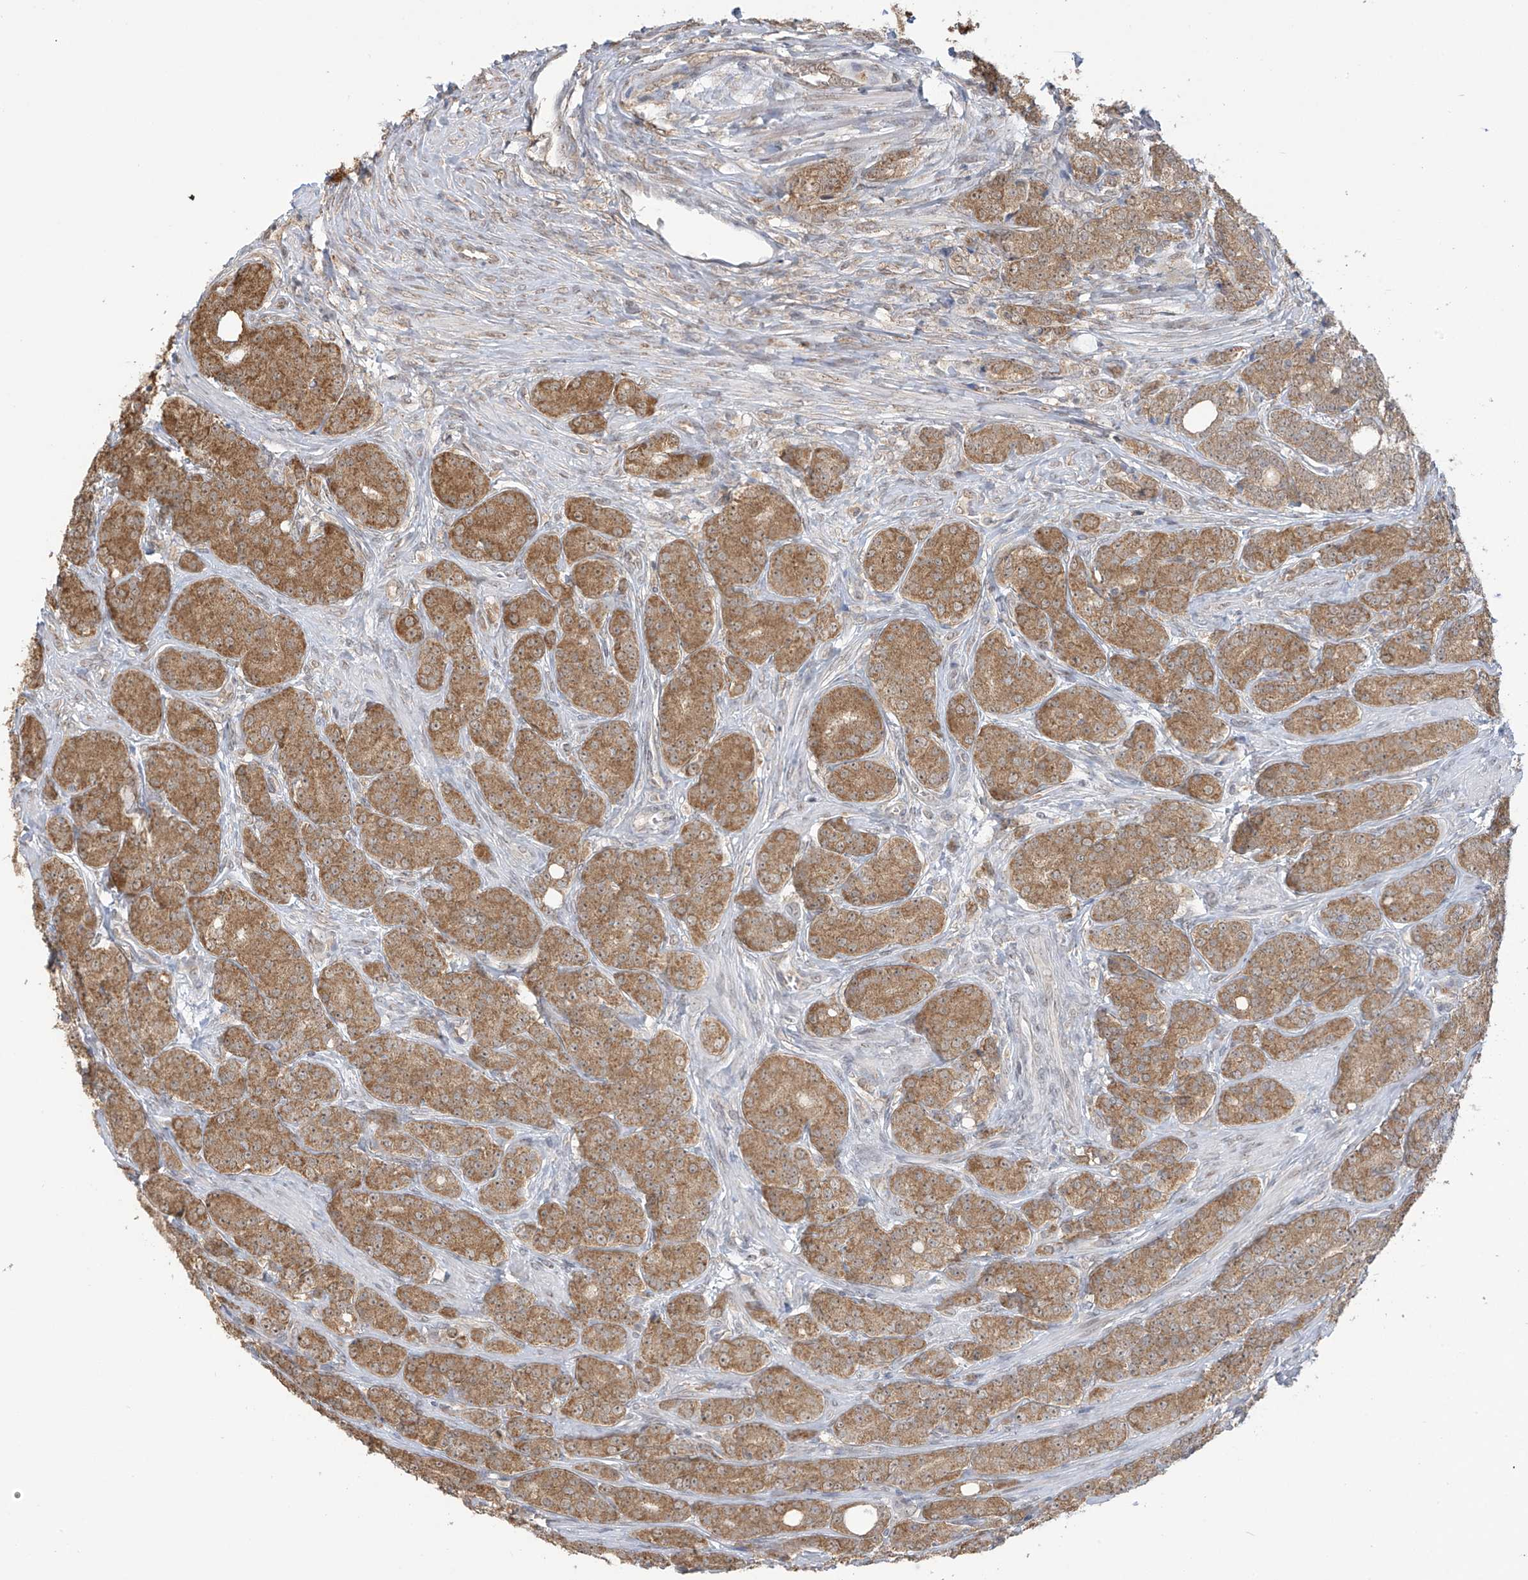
{"staining": {"intensity": "moderate", "quantity": ">75%", "location": "cytoplasmic/membranous,nuclear"}, "tissue": "prostate cancer", "cell_type": "Tumor cells", "image_type": "cancer", "snomed": [{"axis": "morphology", "description": "Adenocarcinoma, High grade"}, {"axis": "topography", "description": "Prostate"}], "caption": "Protein staining shows moderate cytoplasmic/membranous and nuclear expression in about >75% of tumor cells in adenocarcinoma (high-grade) (prostate).", "gene": "KIAA1522", "patient": {"sex": "male", "age": 62}}